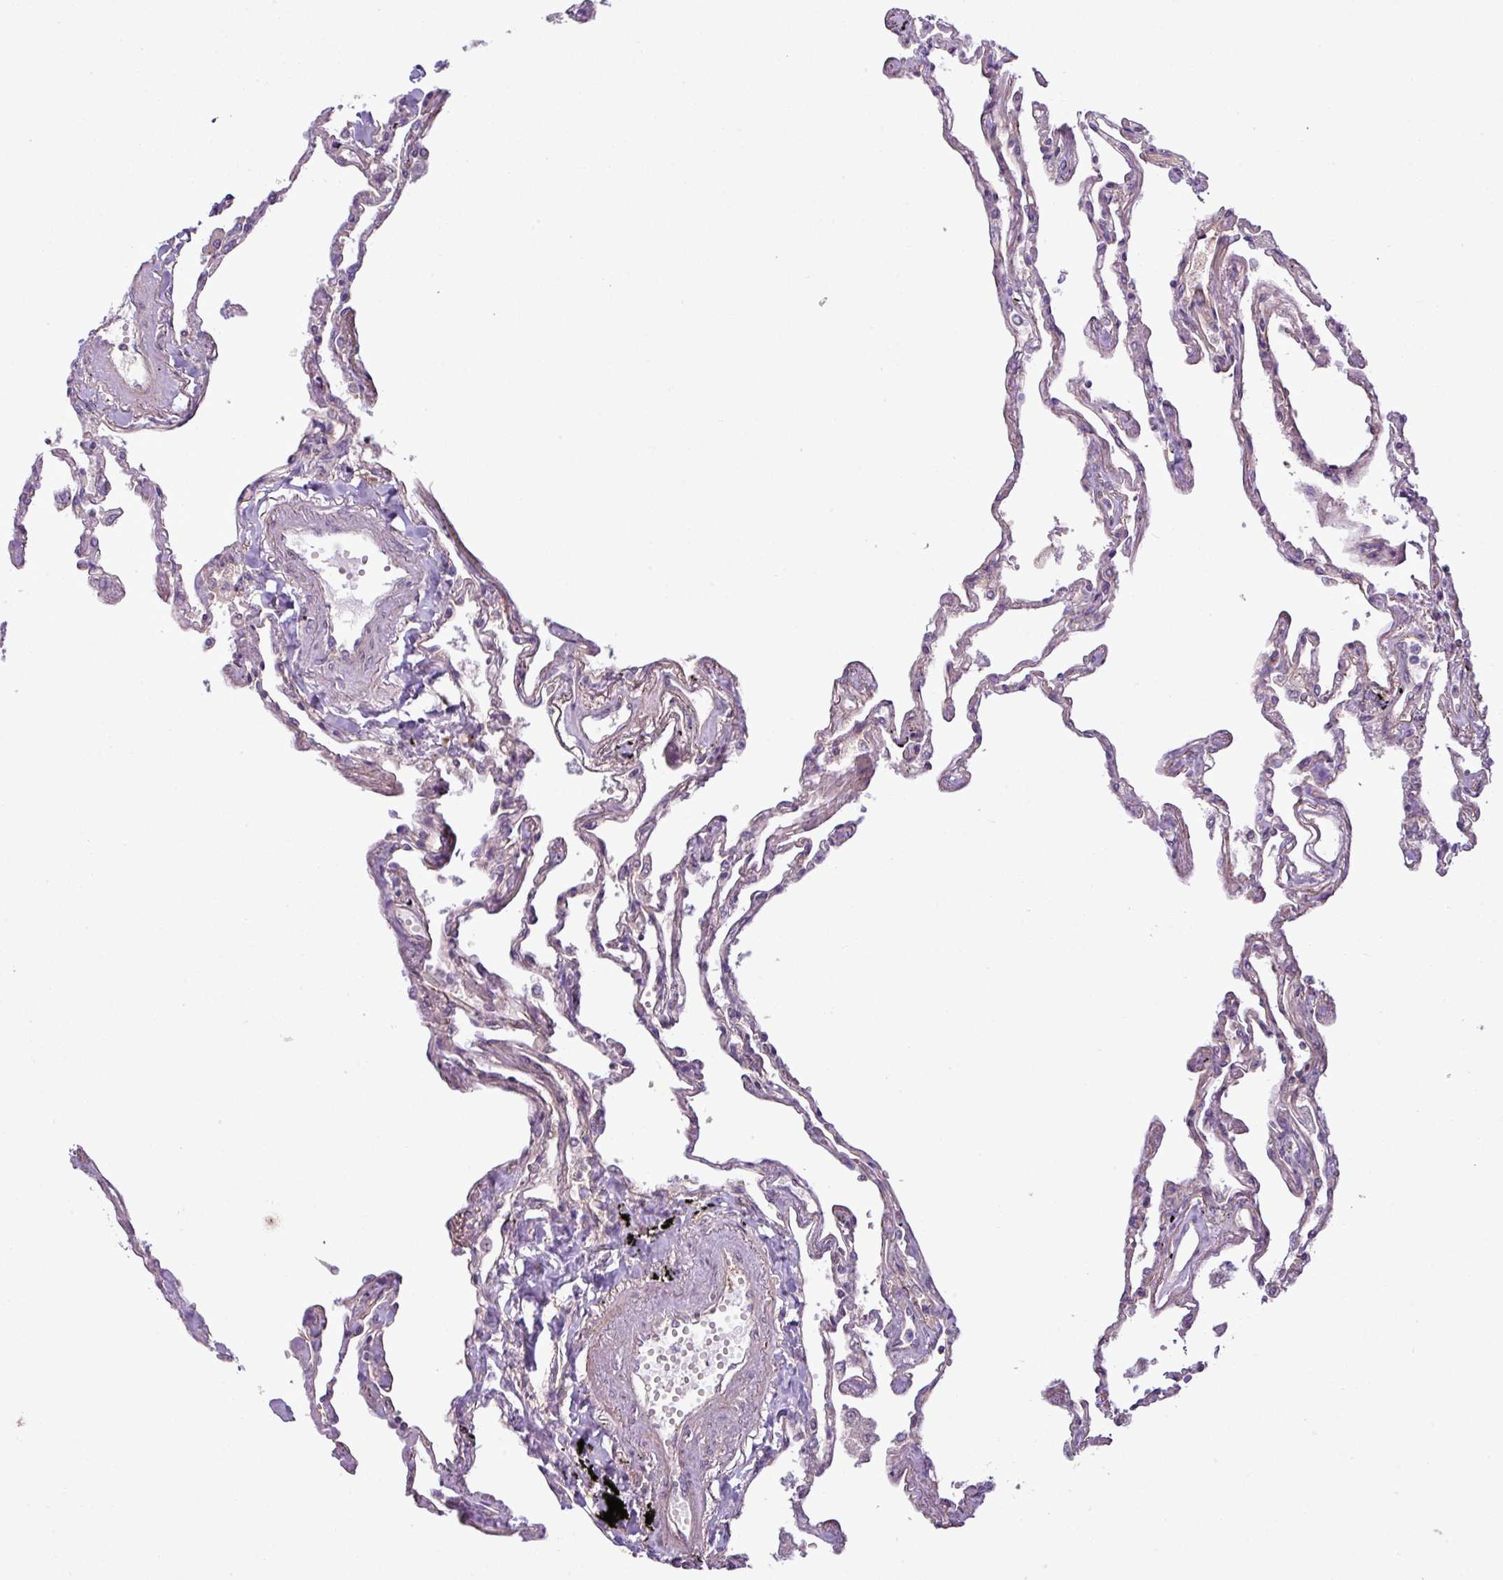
{"staining": {"intensity": "weak", "quantity": "<25%", "location": "cytoplasmic/membranous,nuclear"}, "tissue": "lung", "cell_type": "Alveolar cells", "image_type": "normal", "snomed": [{"axis": "morphology", "description": "Normal tissue, NOS"}, {"axis": "topography", "description": "Lung"}], "caption": "An immunohistochemistry (IHC) micrograph of unremarkable lung is shown. There is no staining in alveolar cells of lung. (DAB immunohistochemistry (IHC) visualized using brightfield microscopy, high magnification).", "gene": "ZC2HC1C", "patient": {"sex": "female", "age": 67}}